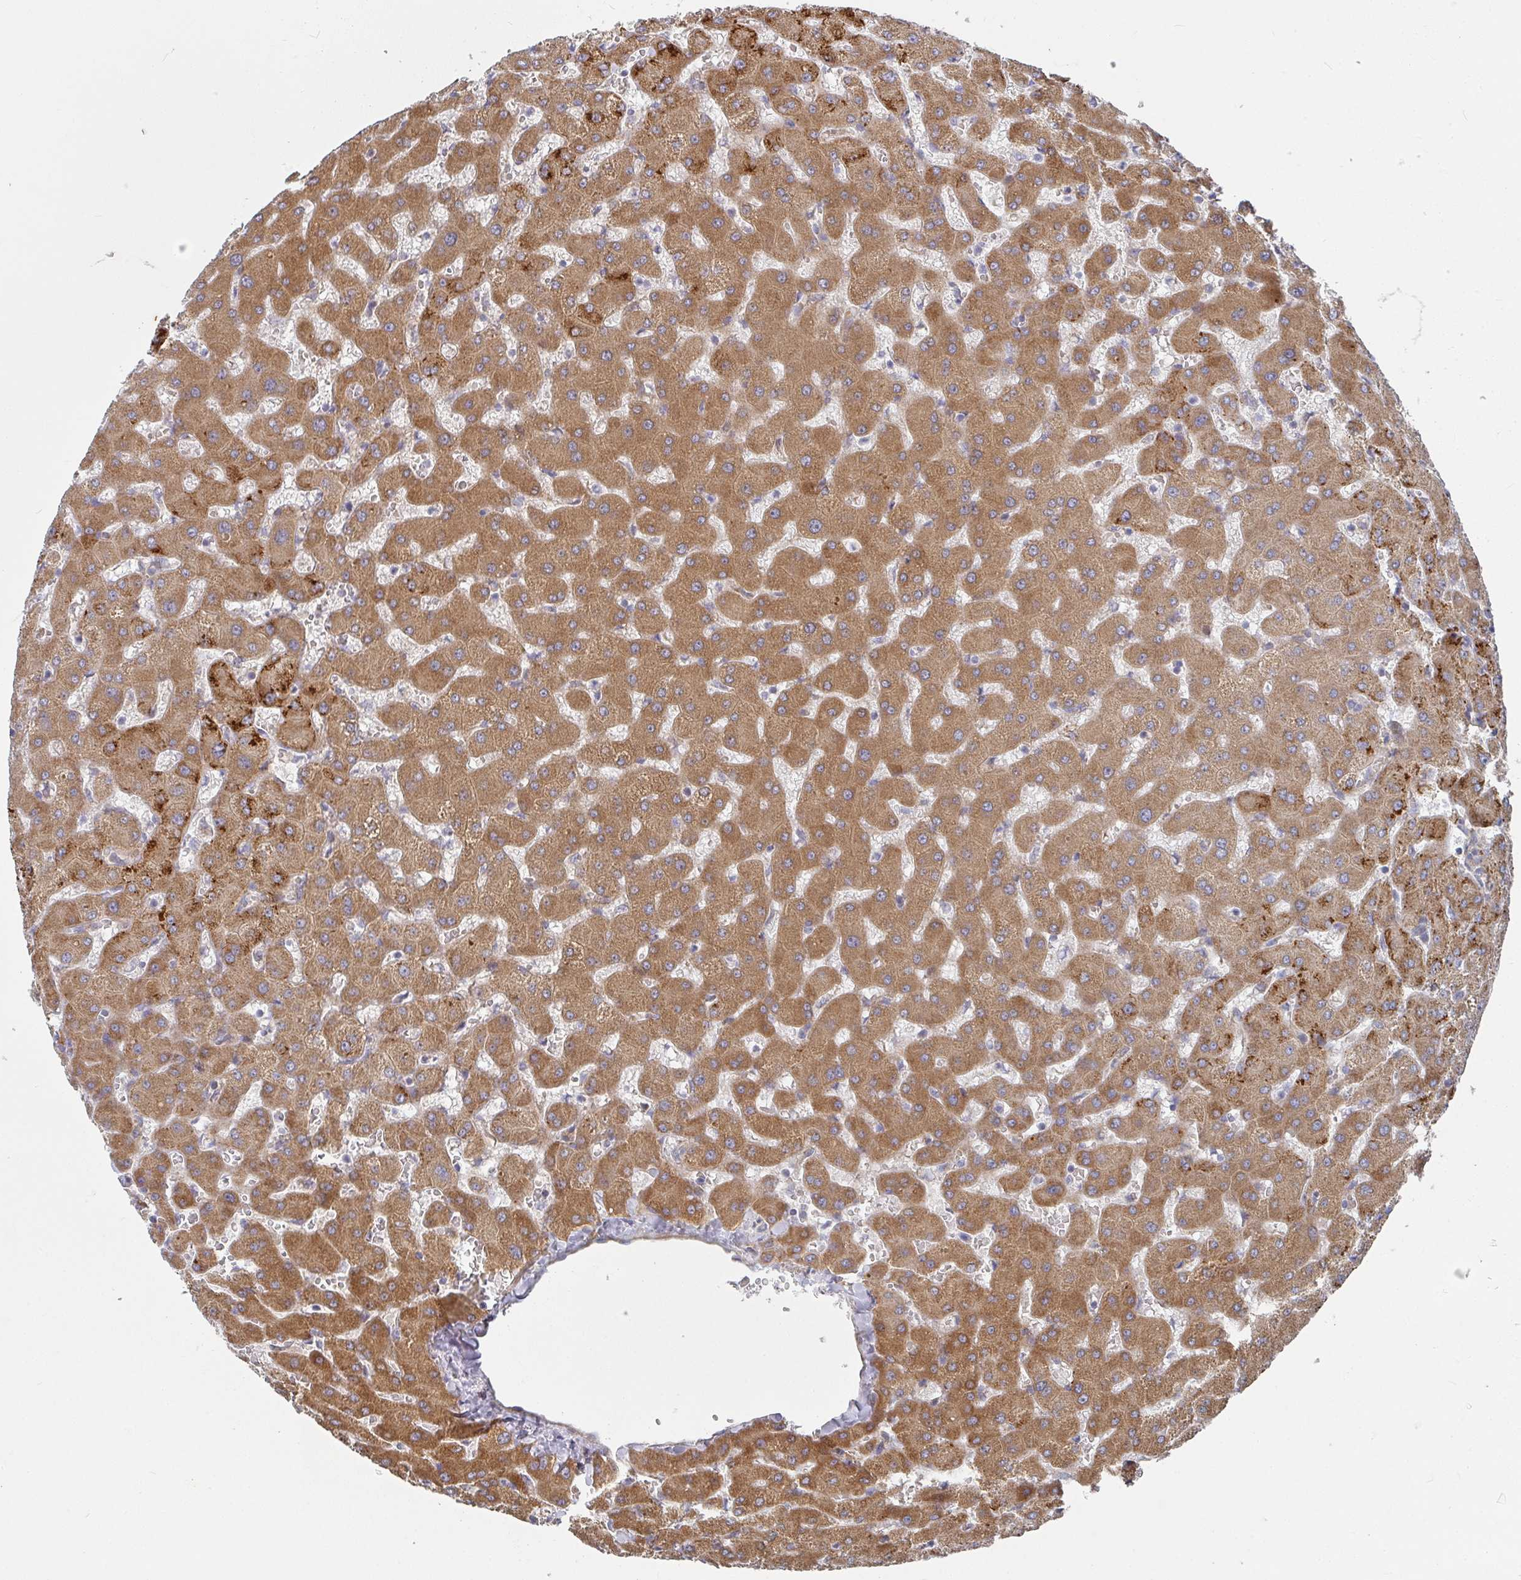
{"staining": {"intensity": "weak", "quantity": ">75%", "location": "cytoplasmic/membranous"}, "tissue": "liver", "cell_type": "Cholangiocytes", "image_type": "normal", "snomed": [{"axis": "morphology", "description": "Normal tissue, NOS"}, {"axis": "topography", "description": "Liver"}], "caption": "Weak cytoplasmic/membranous expression is seen in approximately >75% of cholangiocytes in normal liver. Immunohistochemistry (ihc) stains the protein in brown and the nuclei are stained blue.", "gene": "RHEBL1", "patient": {"sex": "female", "age": 63}}